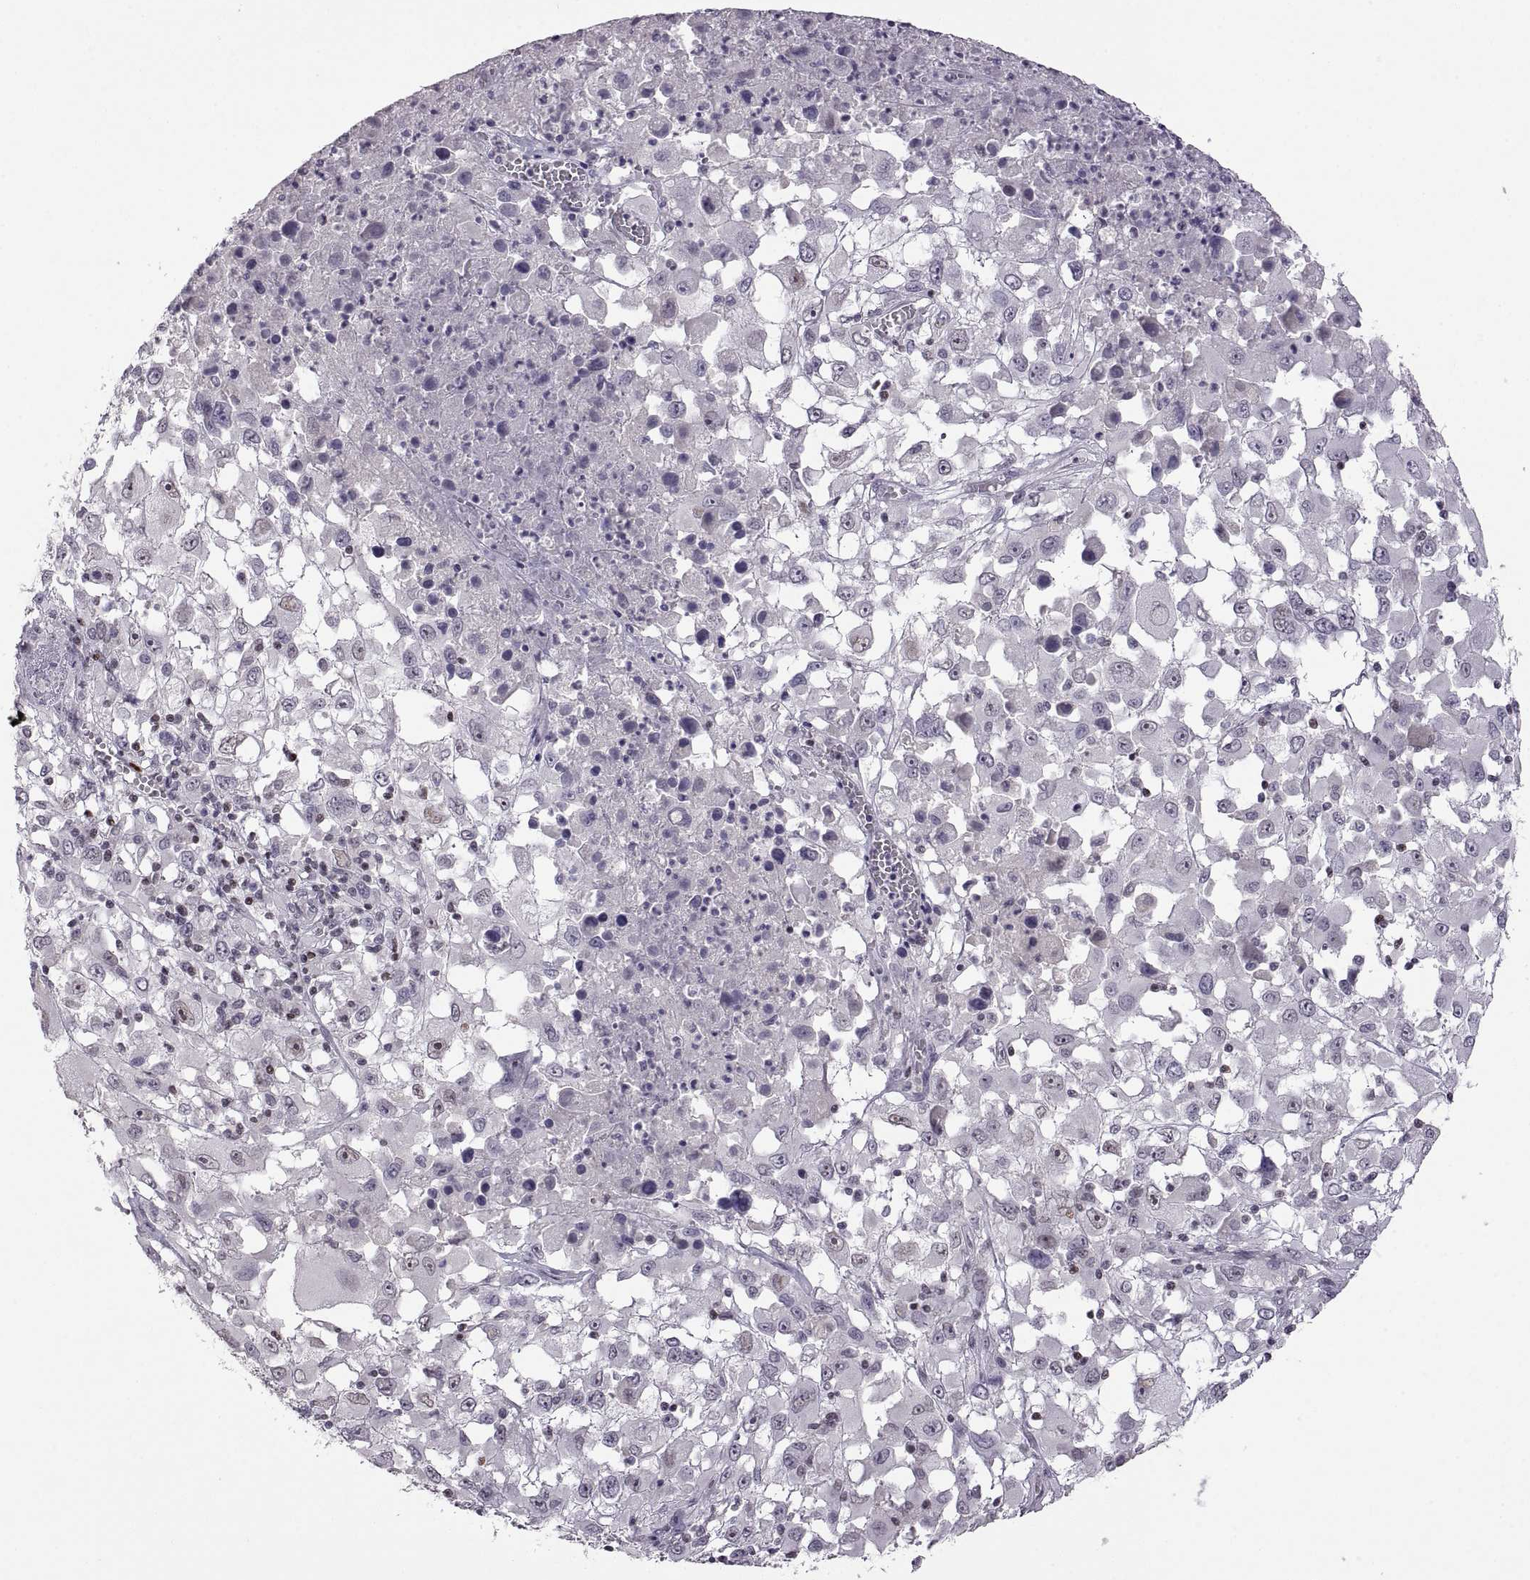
{"staining": {"intensity": "negative", "quantity": "none", "location": "none"}, "tissue": "melanoma", "cell_type": "Tumor cells", "image_type": "cancer", "snomed": [{"axis": "morphology", "description": "Malignant melanoma, Metastatic site"}, {"axis": "topography", "description": "Soft tissue"}], "caption": "The image demonstrates no staining of tumor cells in melanoma.", "gene": "NEK2", "patient": {"sex": "male", "age": 50}}